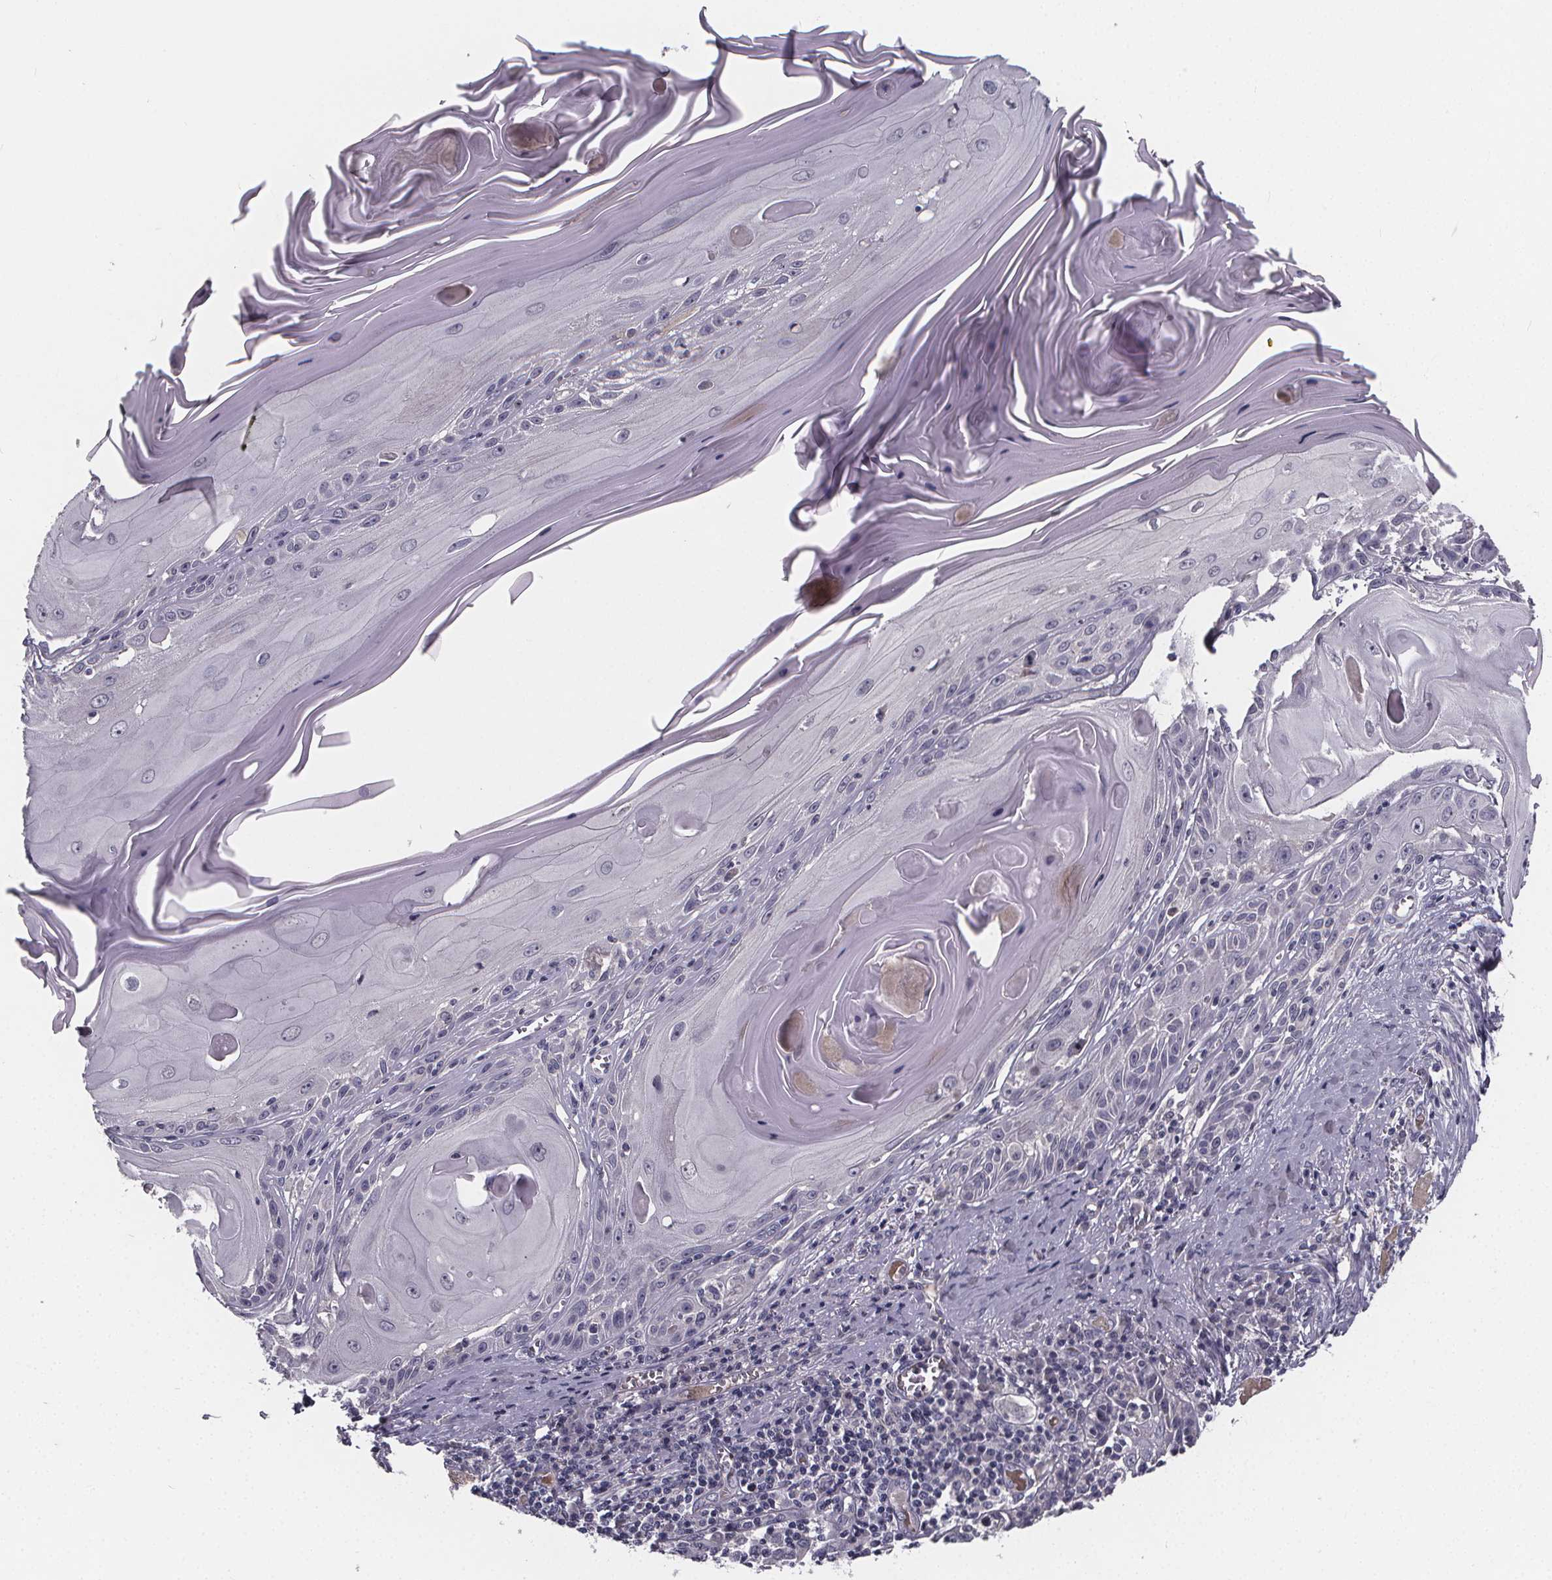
{"staining": {"intensity": "negative", "quantity": "none", "location": "none"}, "tissue": "skin cancer", "cell_type": "Tumor cells", "image_type": "cancer", "snomed": [{"axis": "morphology", "description": "Squamous cell carcinoma, NOS"}, {"axis": "topography", "description": "Skin"}, {"axis": "topography", "description": "Vulva"}], "caption": "A high-resolution micrograph shows immunohistochemistry (IHC) staining of skin cancer (squamous cell carcinoma), which exhibits no significant positivity in tumor cells.", "gene": "AGT", "patient": {"sex": "female", "age": 85}}